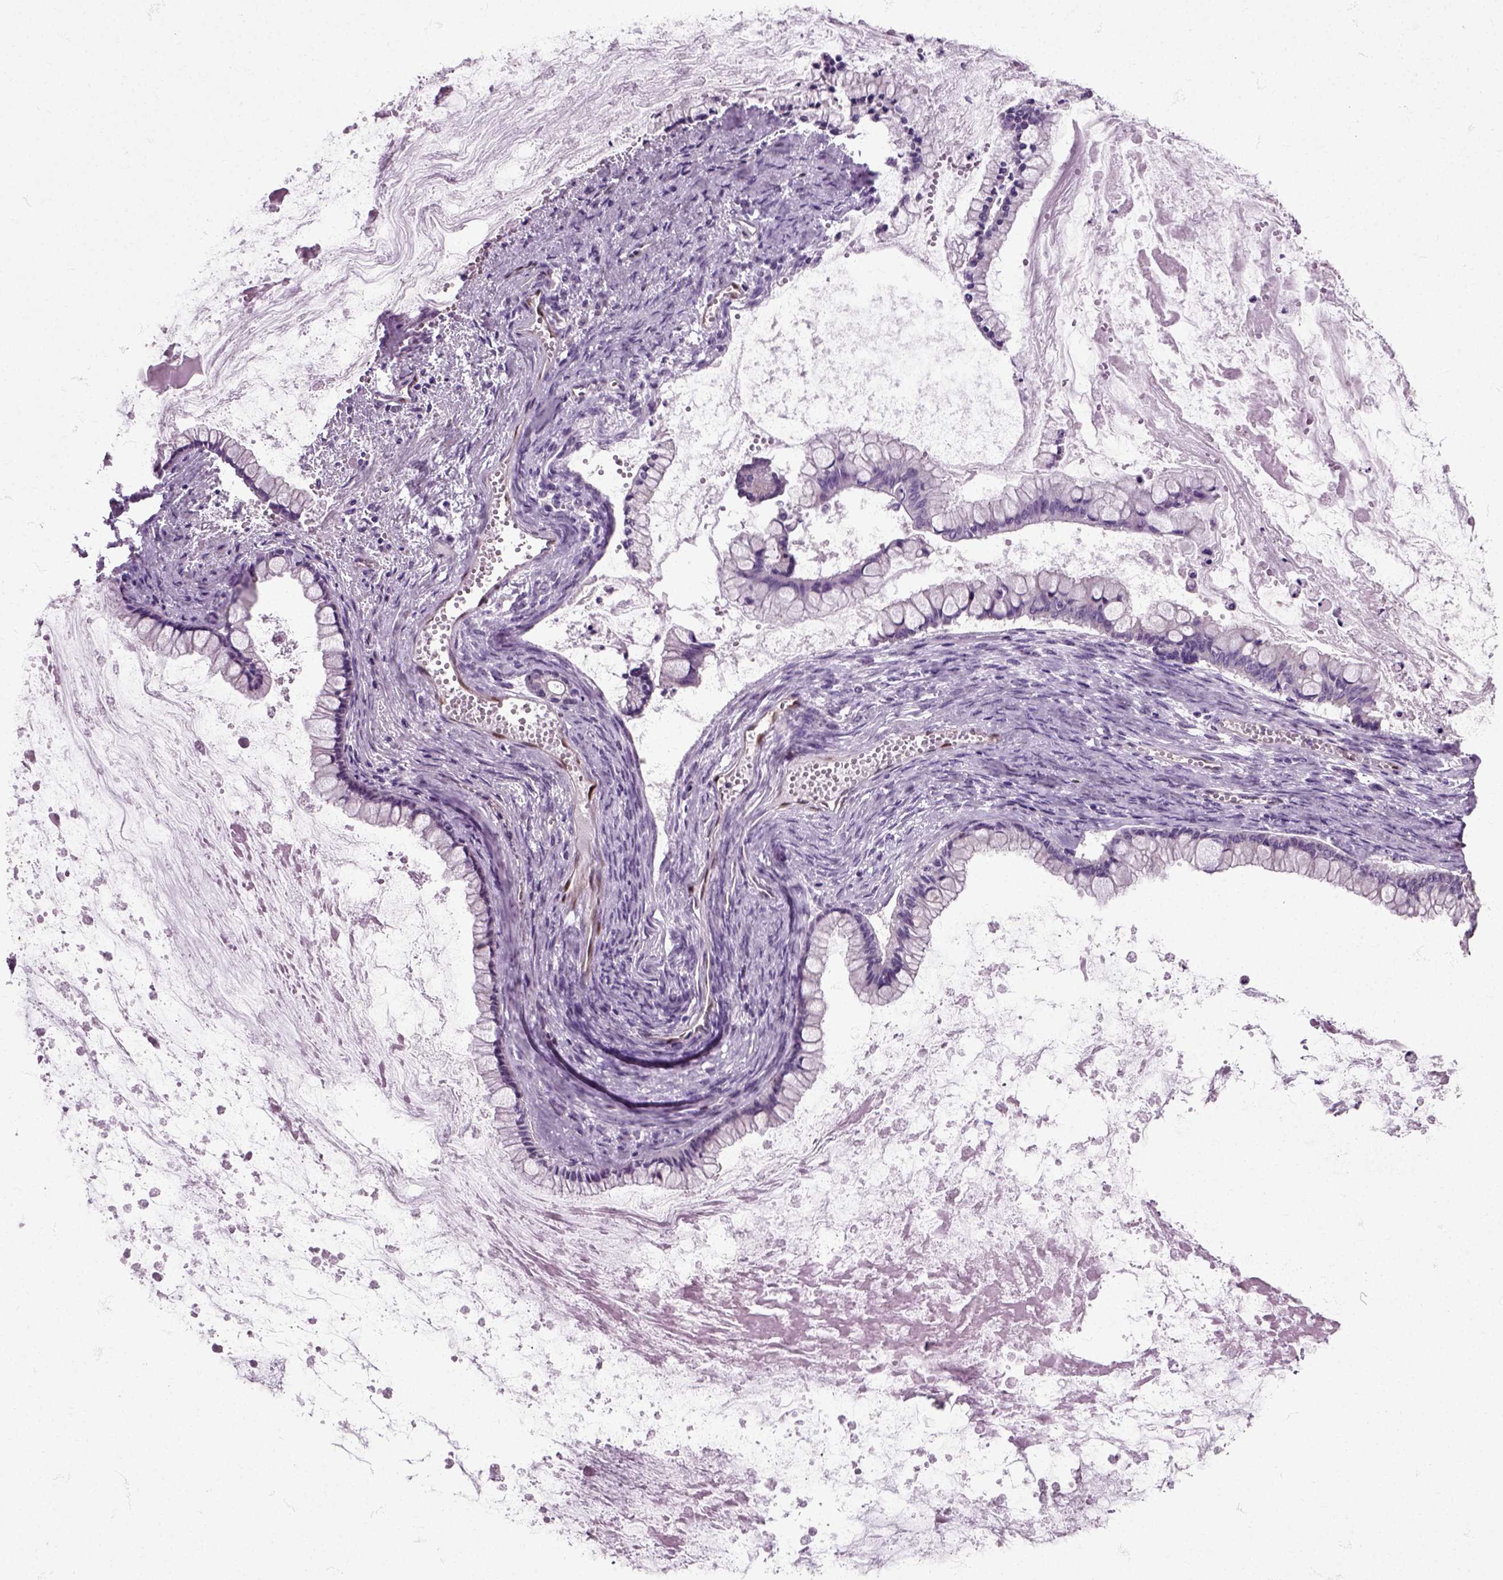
{"staining": {"intensity": "negative", "quantity": "none", "location": "none"}, "tissue": "ovarian cancer", "cell_type": "Tumor cells", "image_type": "cancer", "snomed": [{"axis": "morphology", "description": "Cystadenocarcinoma, mucinous, NOS"}, {"axis": "topography", "description": "Ovary"}], "caption": "Mucinous cystadenocarcinoma (ovarian) stained for a protein using immunohistochemistry shows no positivity tumor cells.", "gene": "HSPA2", "patient": {"sex": "female", "age": 67}}